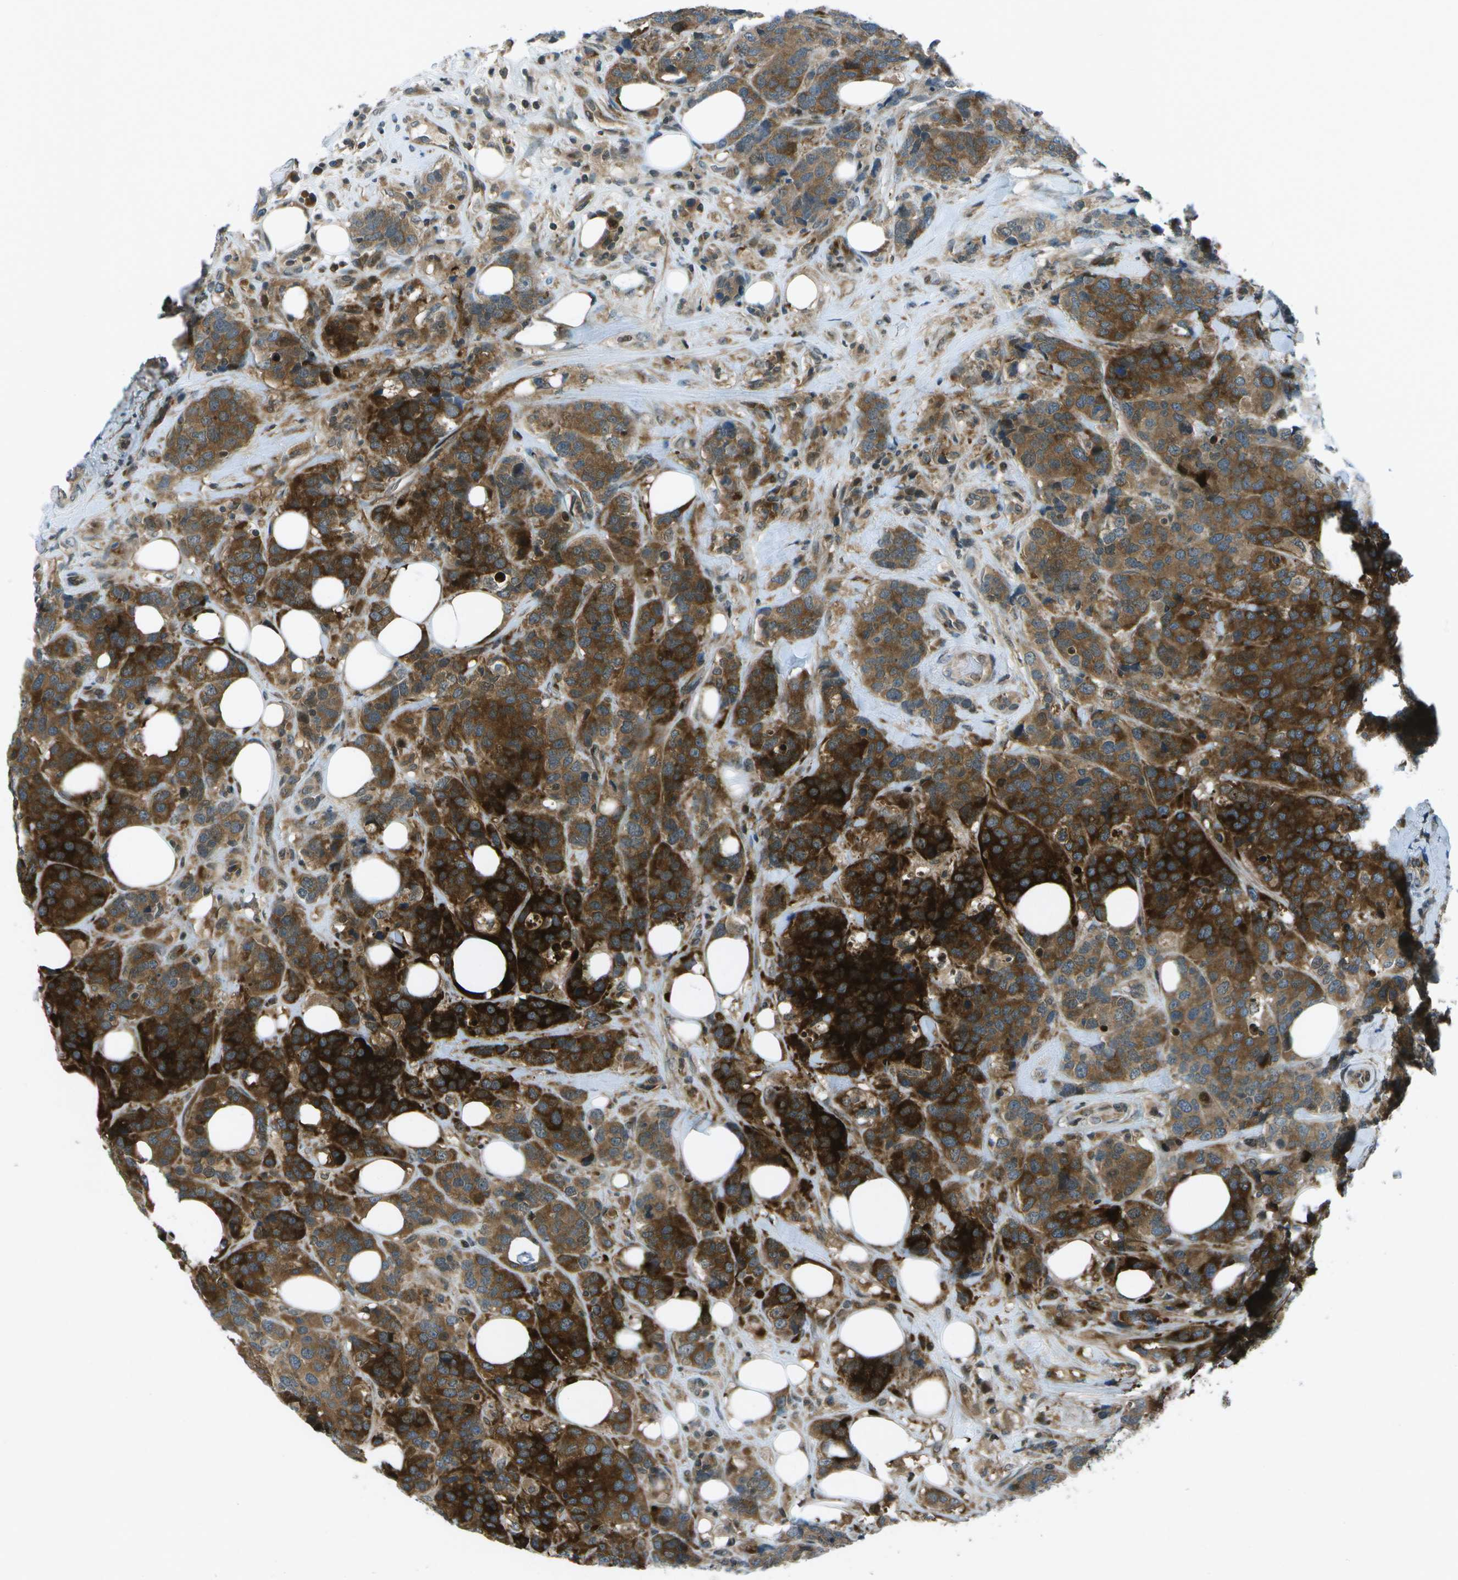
{"staining": {"intensity": "strong", "quantity": ">75%", "location": "cytoplasmic/membranous"}, "tissue": "breast cancer", "cell_type": "Tumor cells", "image_type": "cancer", "snomed": [{"axis": "morphology", "description": "Lobular carcinoma"}, {"axis": "topography", "description": "Breast"}], "caption": "Breast cancer (lobular carcinoma) tissue displays strong cytoplasmic/membranous positivity in about >75% of tumor cells", "gene": "TMEM19", "patient": {"sex": "female", "age": 59}}